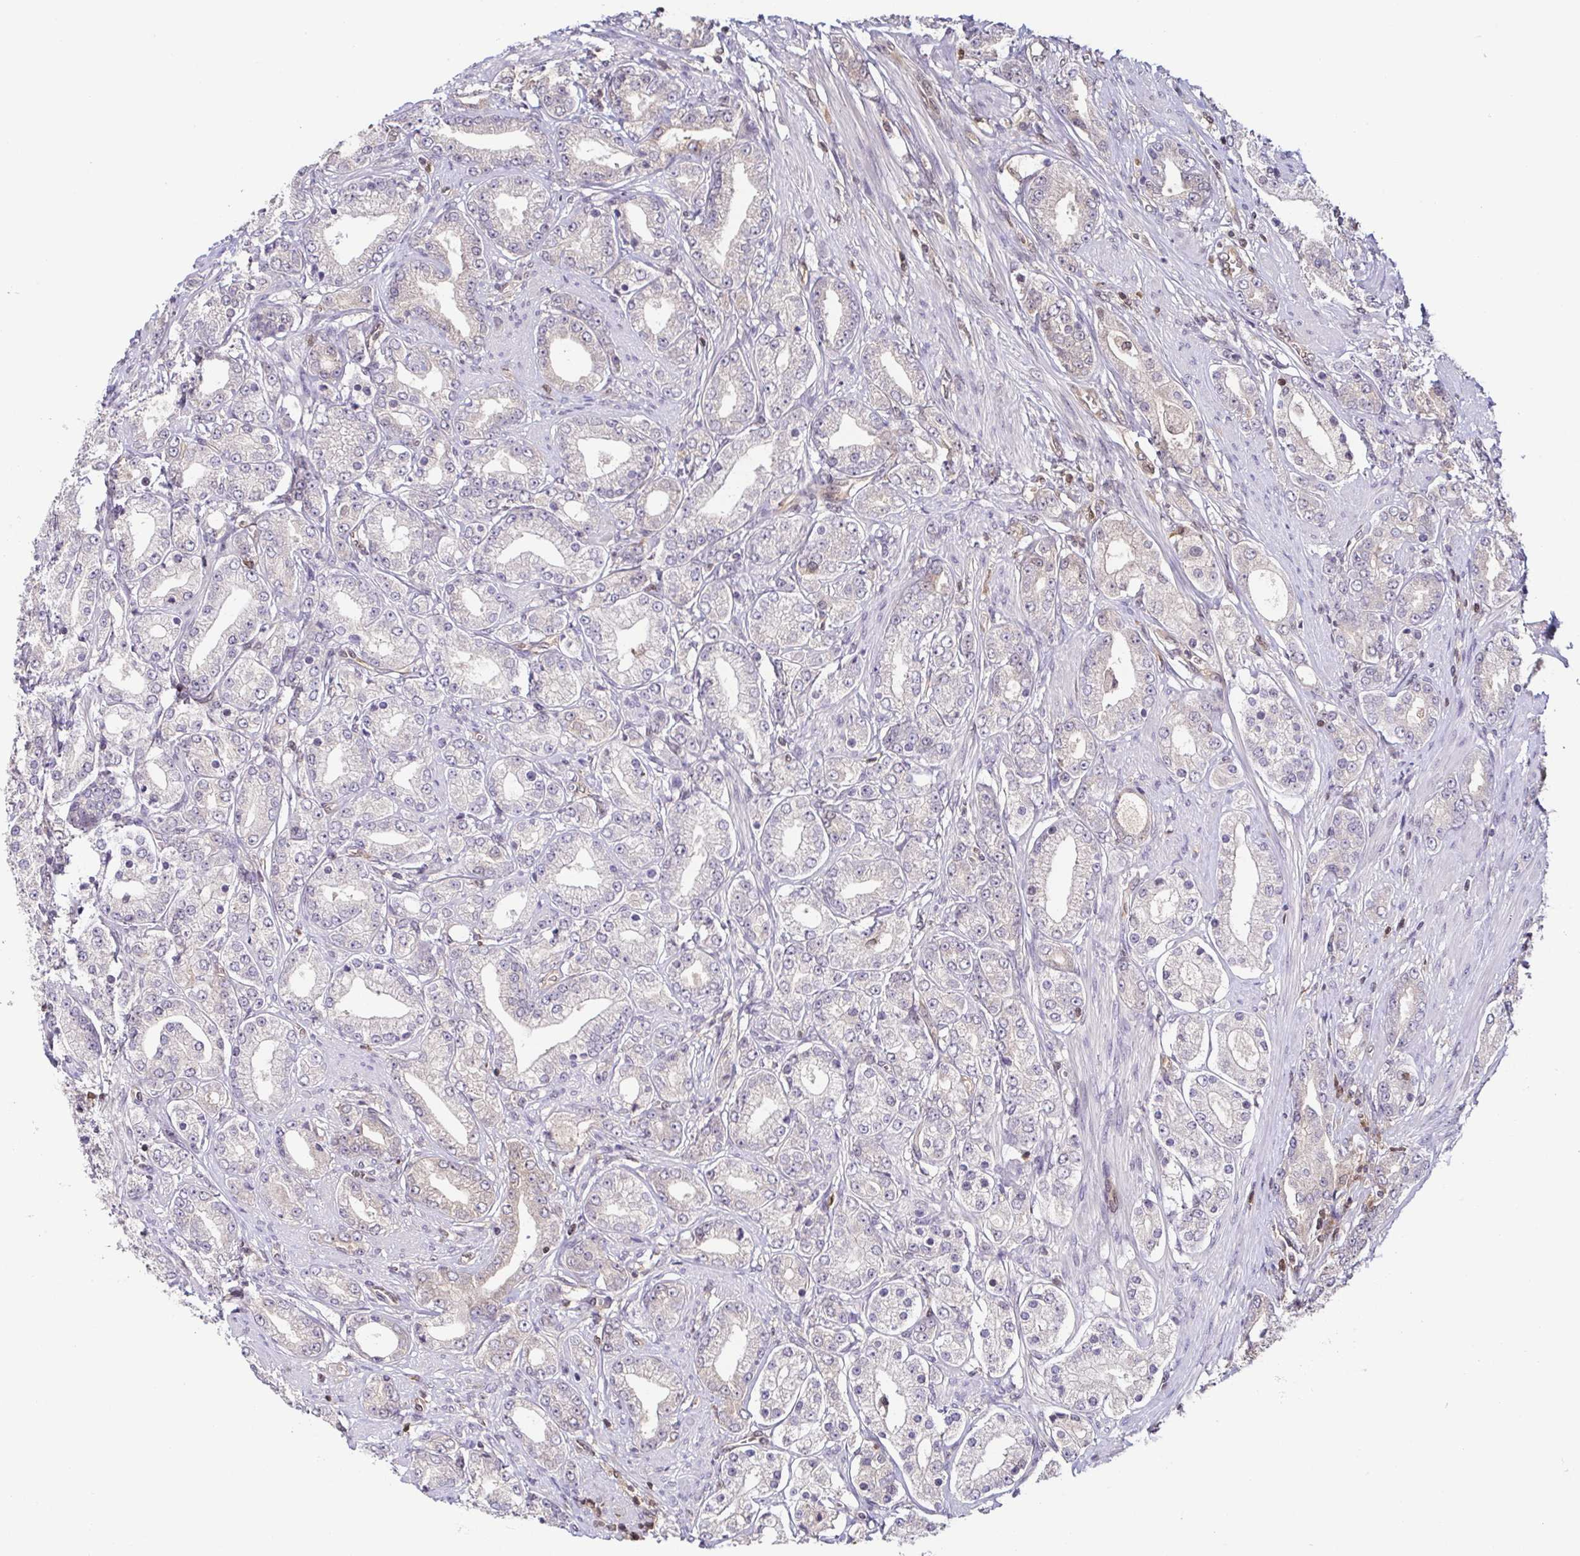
{"staining": {"intensity": "negative", "quantity": "none", "location": "none"}, "tissue": "prostate cancer", "cell_type": "Tumor cells", "image_type": "cancer", "snomed": [{"axis": "morphology", "description": "Adenocarcinoma, High grade"}, {"axis": "topography", "description": "Prostate"}], "caption": "A micrograph of human prostate cancer is negative for staining in tumor cells.", "gene": "PSMB9", "patient": {"sex": "male", "age": 67}}